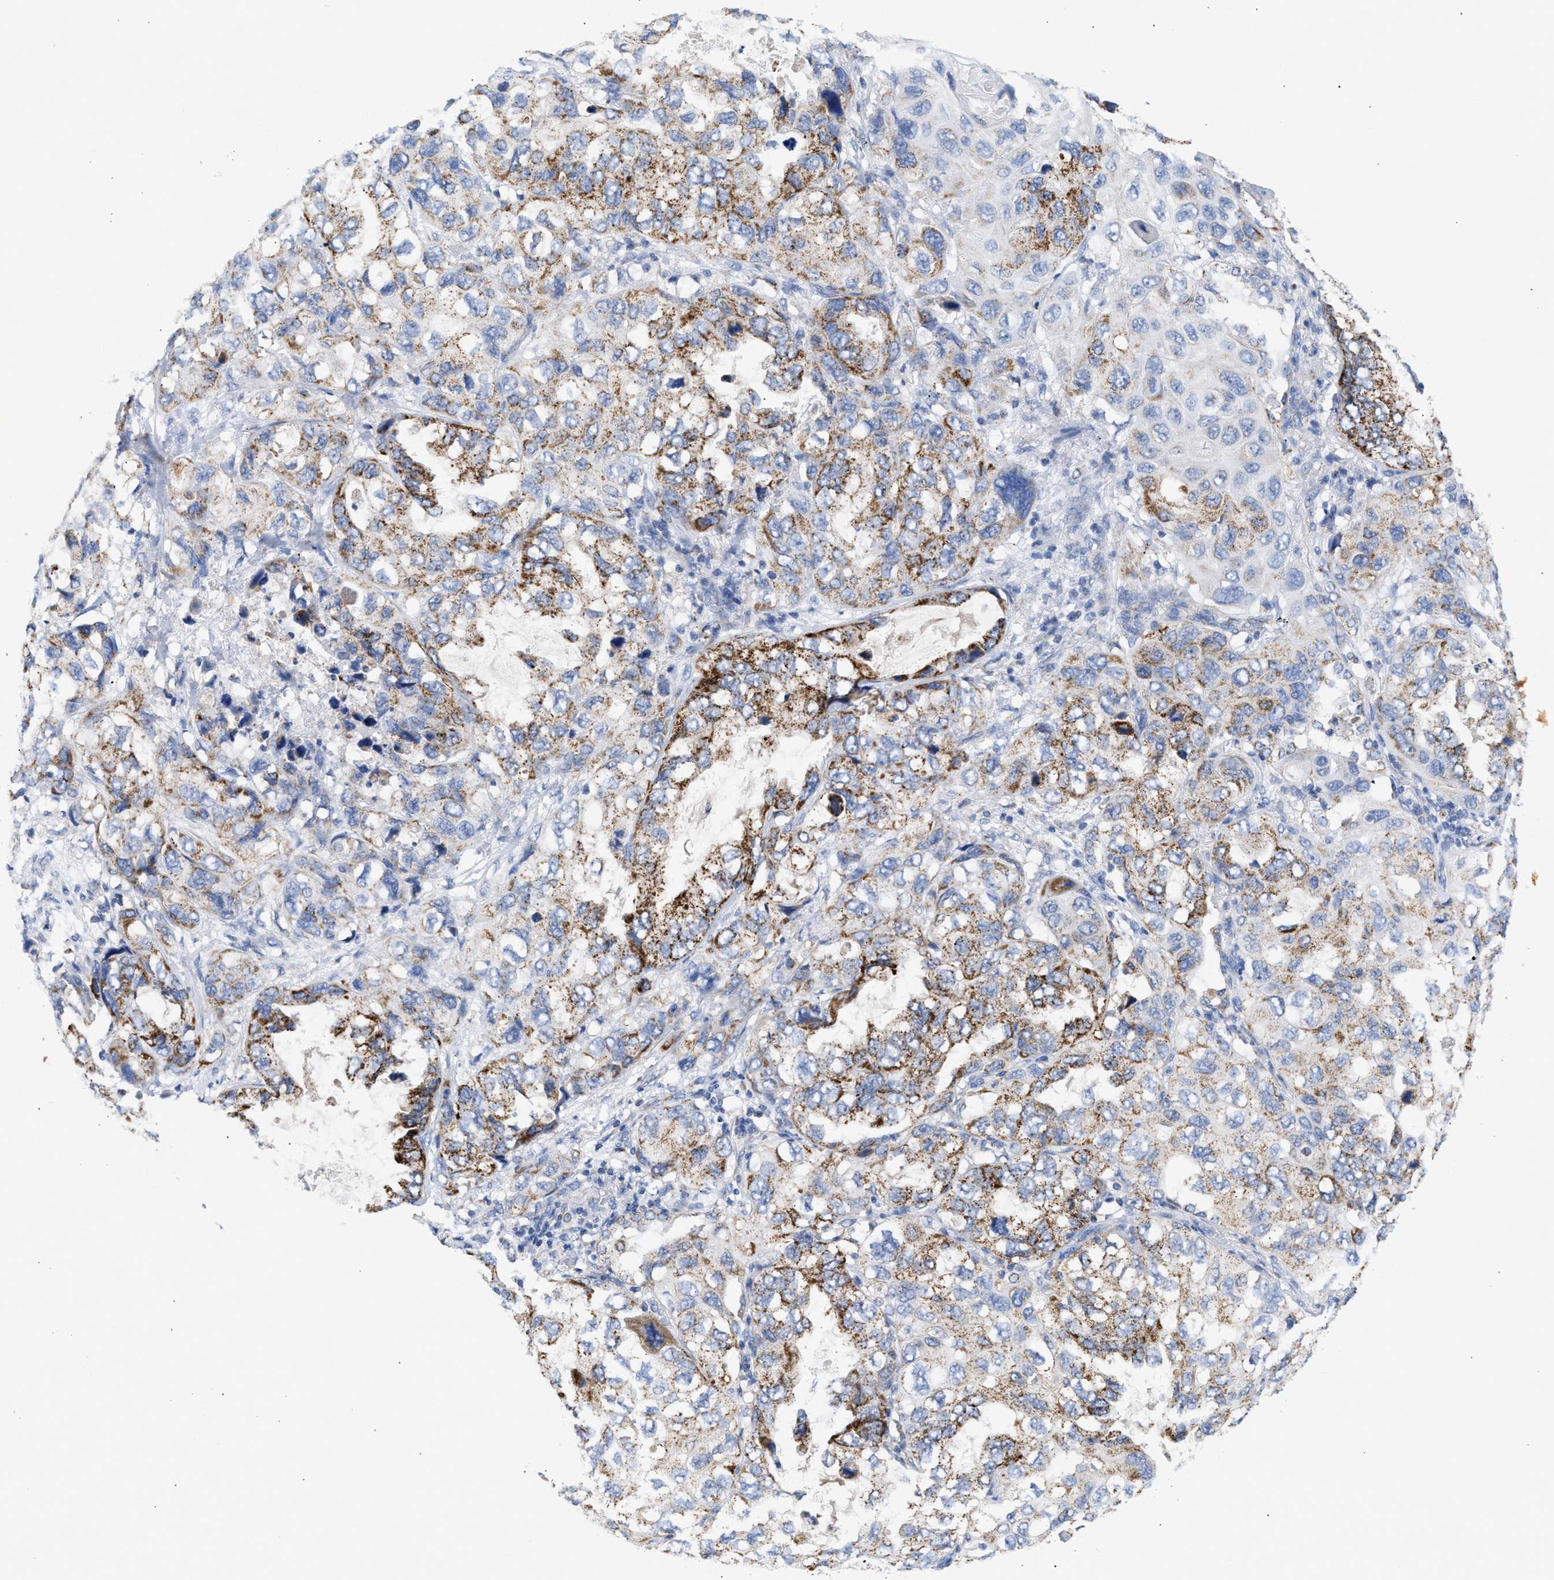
{"staining": {"intensity": "moderate", "quantity": ">75%", "location": "cytoplasmic/membranous"}, "tissue": "lung cancer", "cell_type": "Tumor cells", "image_type": "cancer", "snomed": [{"axis": "morphology", "description": "Squamous cell carcinoma, NOS"}, {"axis": "topography", "description": "Lung"}], "caption": "Moderate cytoplasmic/membranous protein expression is identified in about >75% of tumor cells in squamous cell carcinoma (lung). Nuclei are stained in blue.", "gene": "ACOT13", "patient": {"sex": "female", "age": 73}}